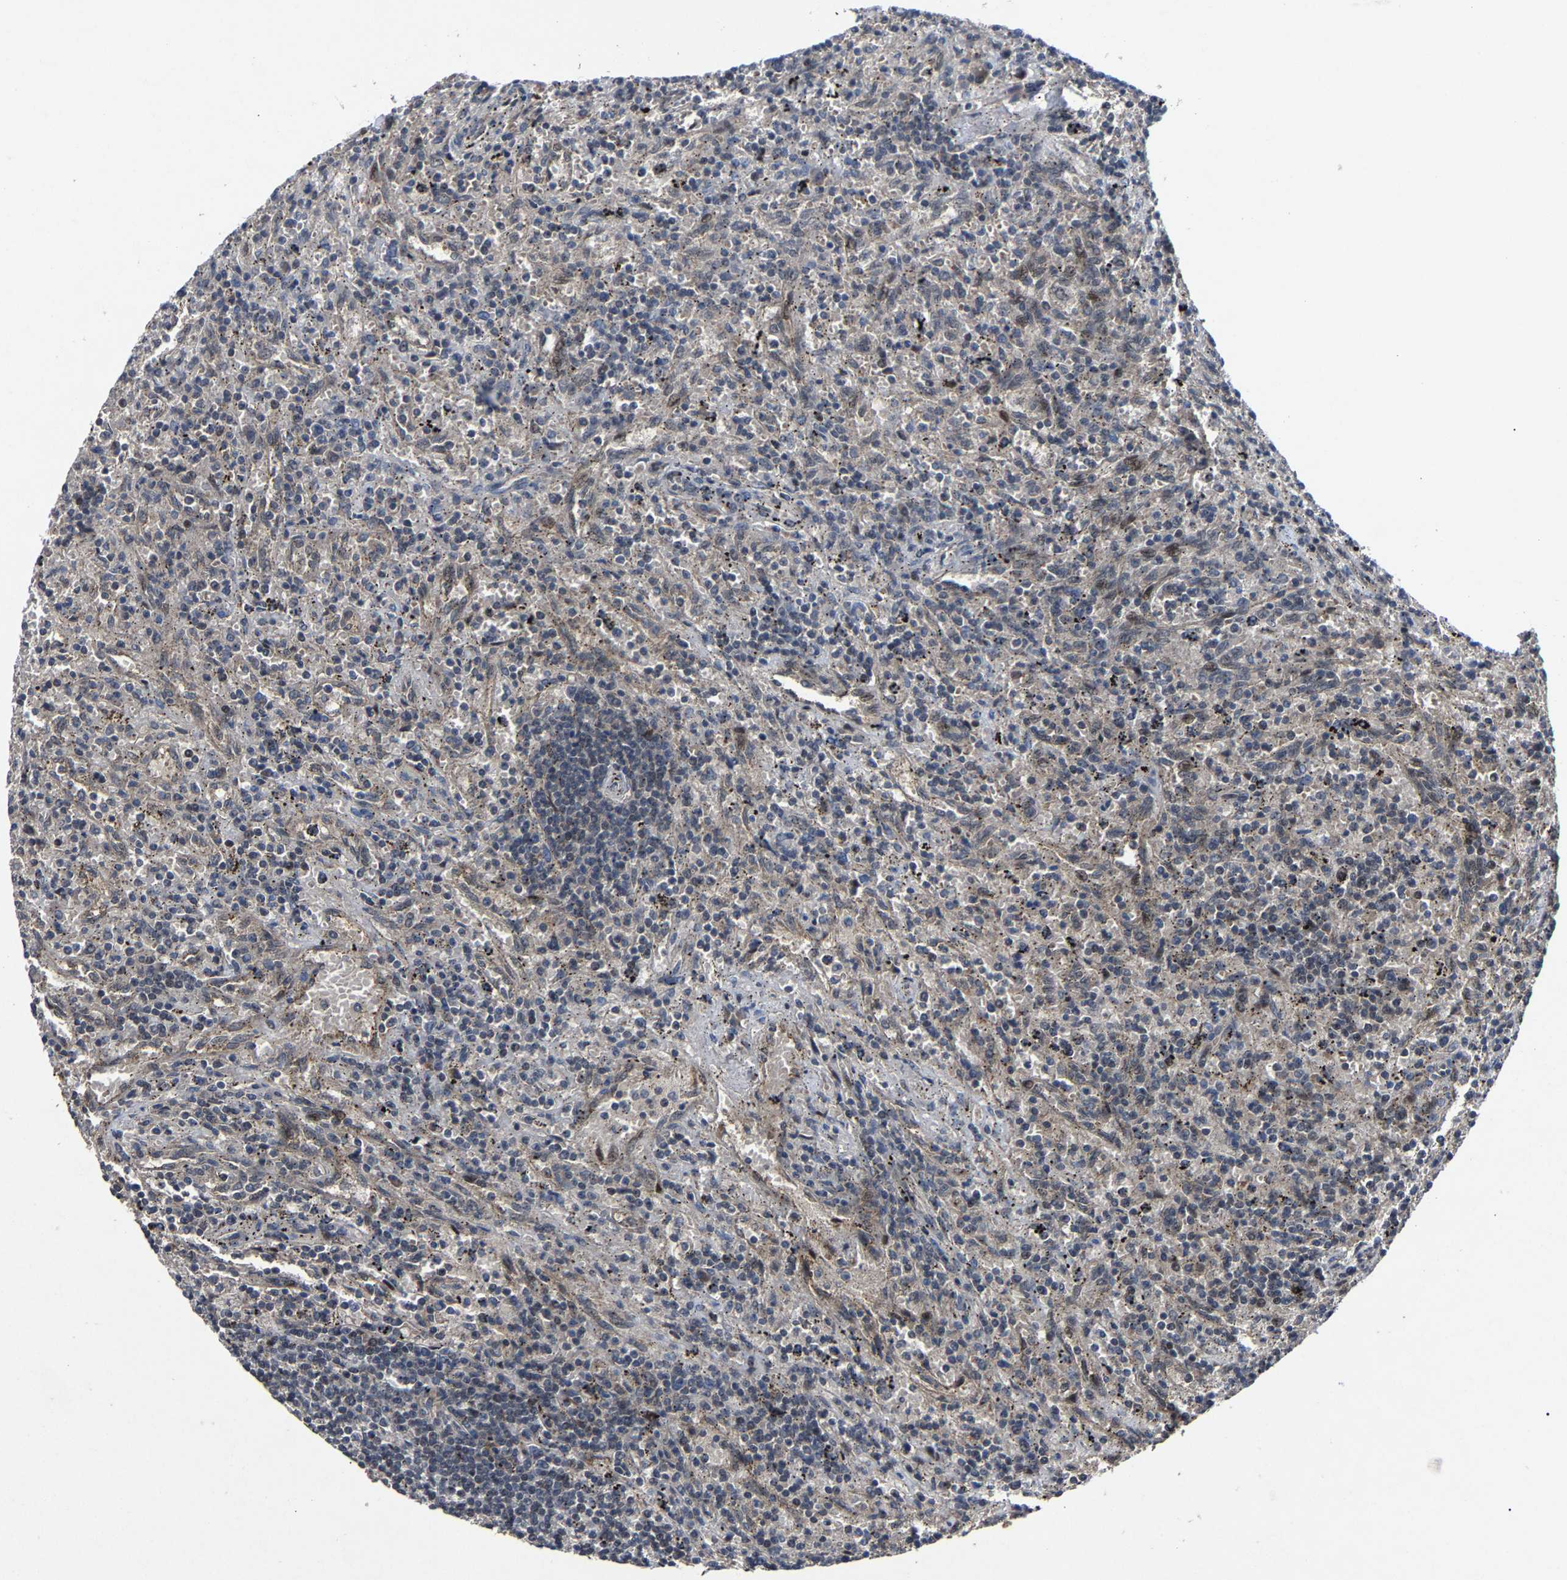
{"staining": {"intensity": "negative", "quantity": "none", "location": "none"}, "tissue": "lymphoma", "cell_type": "Tumor cells", "image_type": "cancer", "snomed": [{"axis": "morphology", "description": "Malignant lymphoma, non-Hodgkin's type, Low grade"}, {"axis": "topography", "description": "Spleen"}], "caption": "This is a micrograph of immunohistochemistry staining of malignant lymphoma, non-Hodgkin's type (low-grade), which shows no staining in tumor cells.", "gene": "LSM8", "patient": {"sex": "male", "age": 76}}